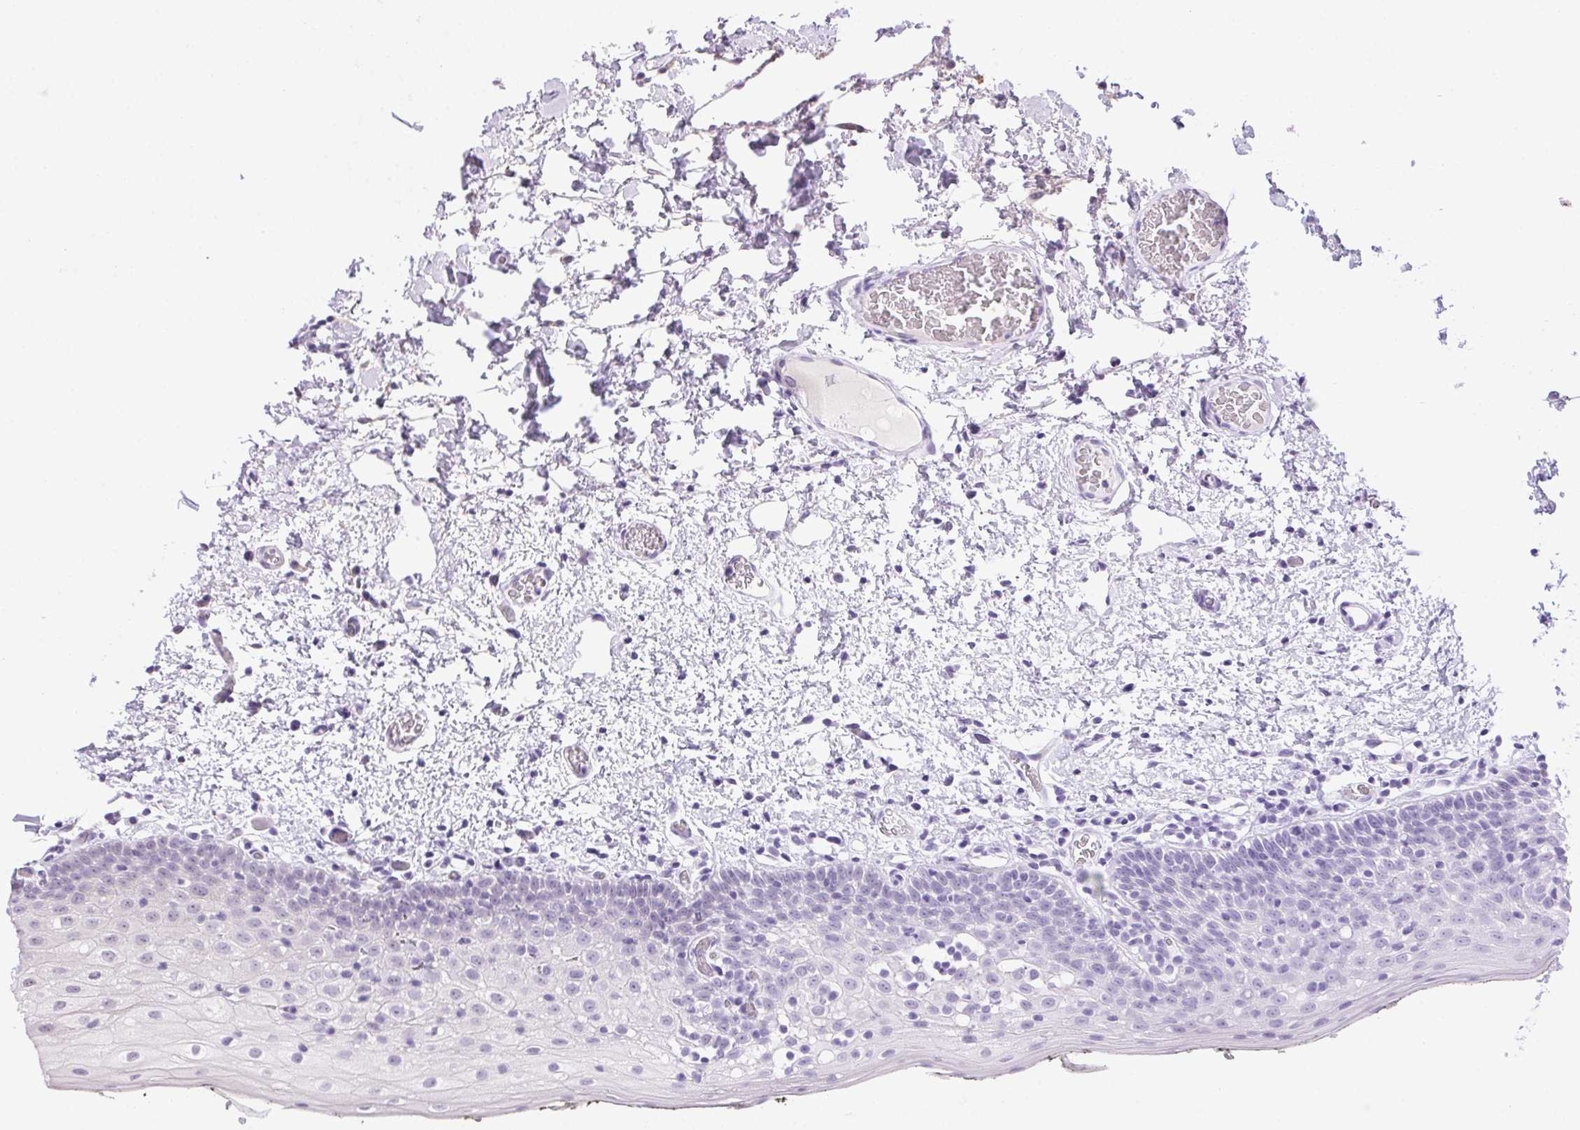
{"staining": {"intensity": "negative", "quantity": "none", "location": "none"}, "tissue": "oral mucosa", "cell_type": "Squamous epithelial cells", "image_type": "normal", "snomed": [{"axis": "morphology", "description": "Normal tissue, NOS"}, {"axis": "morphology", "description": "Squamous cell carcinoma, NOS"}, {"axis": "topography", "description": "Oral tissue"}, {"axis": "topography", "description": "Head-Neck"}], "caption": "IHC of benign human oral mucosa demonstrates no positivity in squamous epithelial cells. Brightfield microscopy of immunohistochemistry (IHC) stained with DAB (brown) and hematoxylin (blue), captured at high magnification.", "gene": "LRRTM1", "patient": {"sex": "male", "age": 69}}